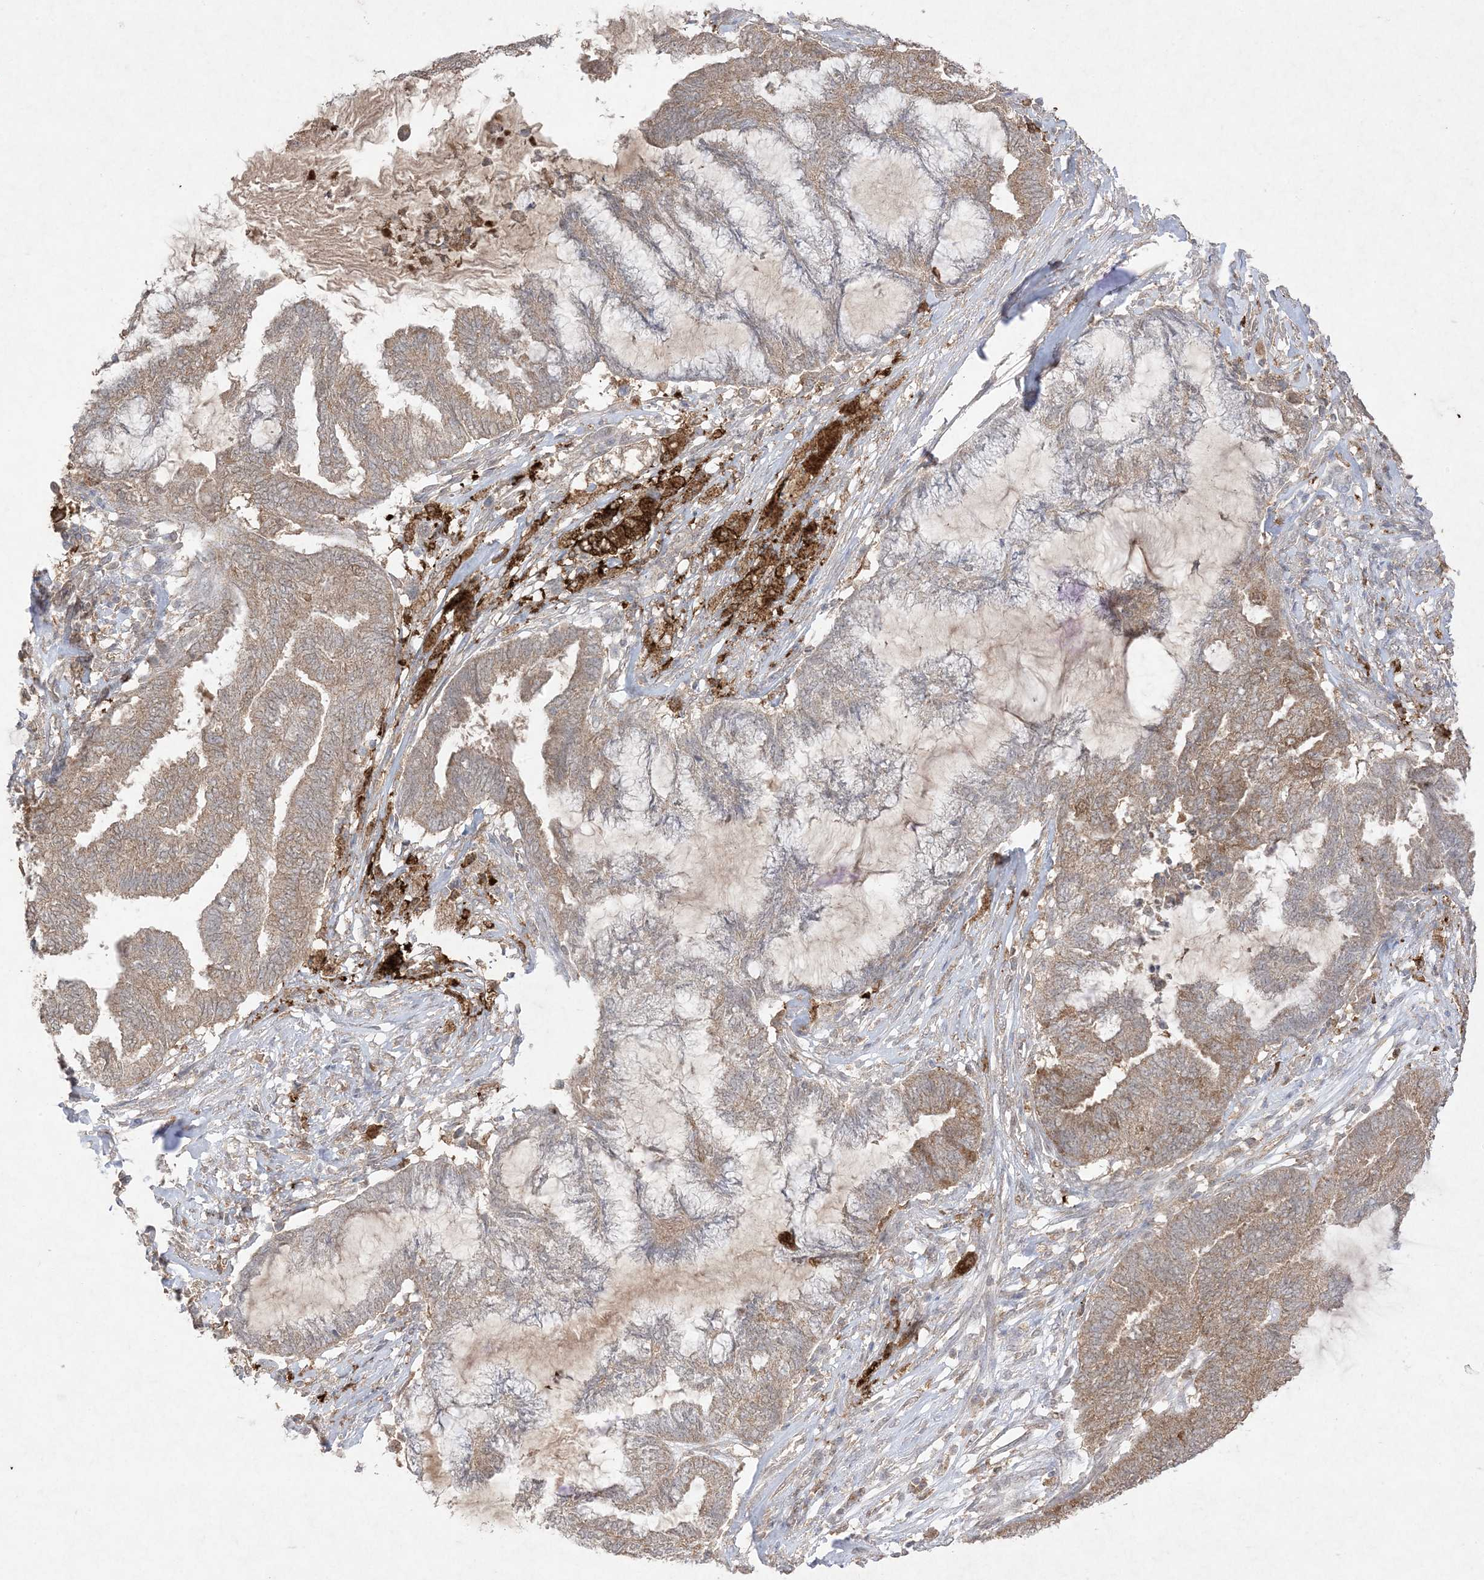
{"staining": {"intensity": "moderate", "quantity": "25%-75%", "location": "cytoplasmic/membranous"}, "tissue": "endometrial cancer", "cell_type": "Tumor cells", "image_type": "cancer", "snomed": [{"axis": "morphology", "description": "Adenocarcinoma, NOS"}, {"axis": "topography", "description": "Endometrium"}], "caption": "This micrograph exhibits endometrial cancer stained with IHC to label a protein in brown. The cytoplasmic/membranous of tumor cells show moderate positivity for the protein. Nuclei are counter-stained blue.", "gene": "UBE2C", "patient": {"sex": "female", "age": 86}}